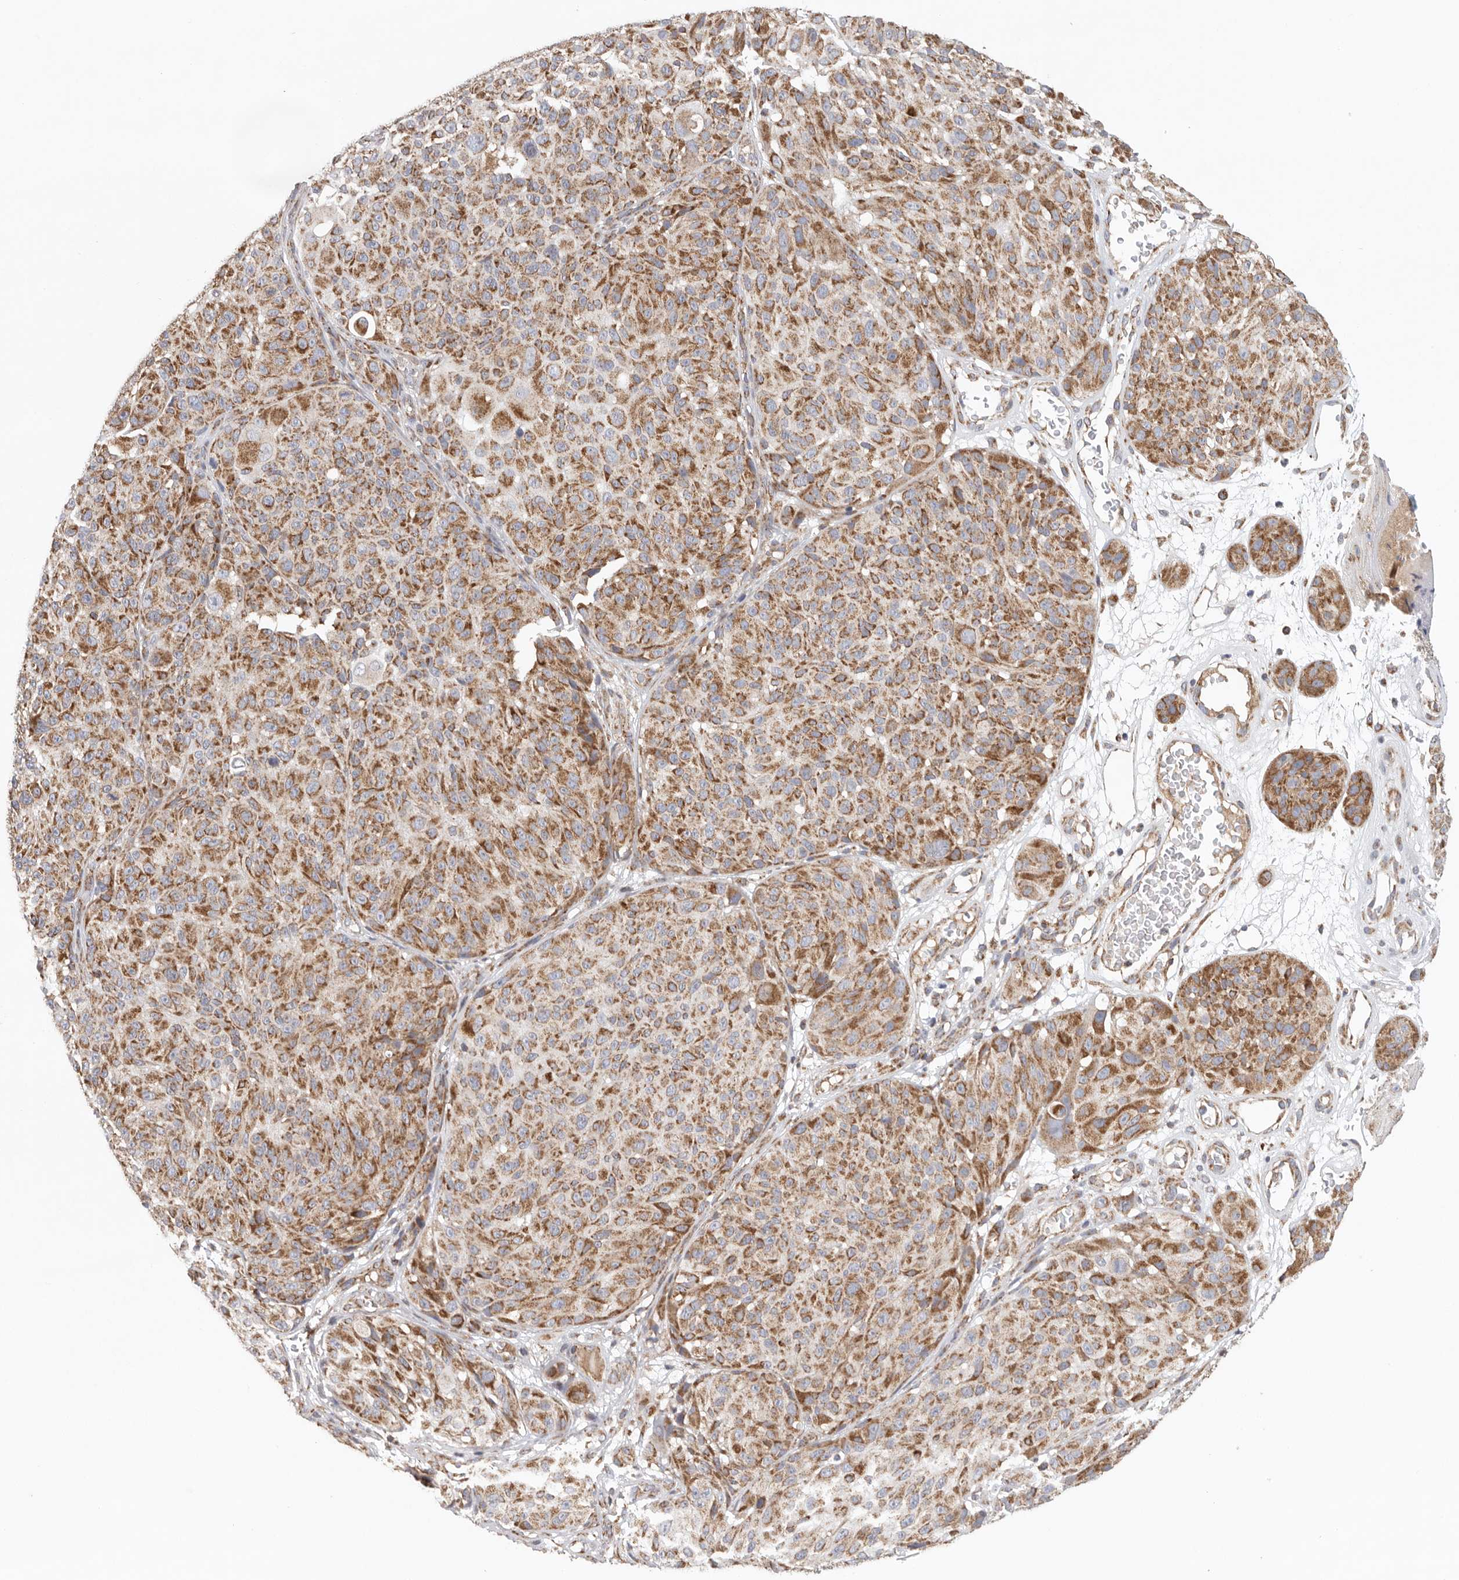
{"staining": {"intensity": "moderate", "quantity": ">75%", "location": "cytoplasmic/membranous"}, "tissue": "melanoma", "cell_type": "Tumor cells", "image_type": "cancer", "snomed": [{"axis": "morphology", "description": "Malignant melanoma, NOS"}, {"axis": "topography", "description": "Skin"}], "caption": "Human melanoma stained for a protein (brown) demonstrates moderate cytoplasmic/membranous positive expression in approximately >75% of tumor cells.", "gene": "FKBP8", "patient": {"sex": "male", "age": 83}}